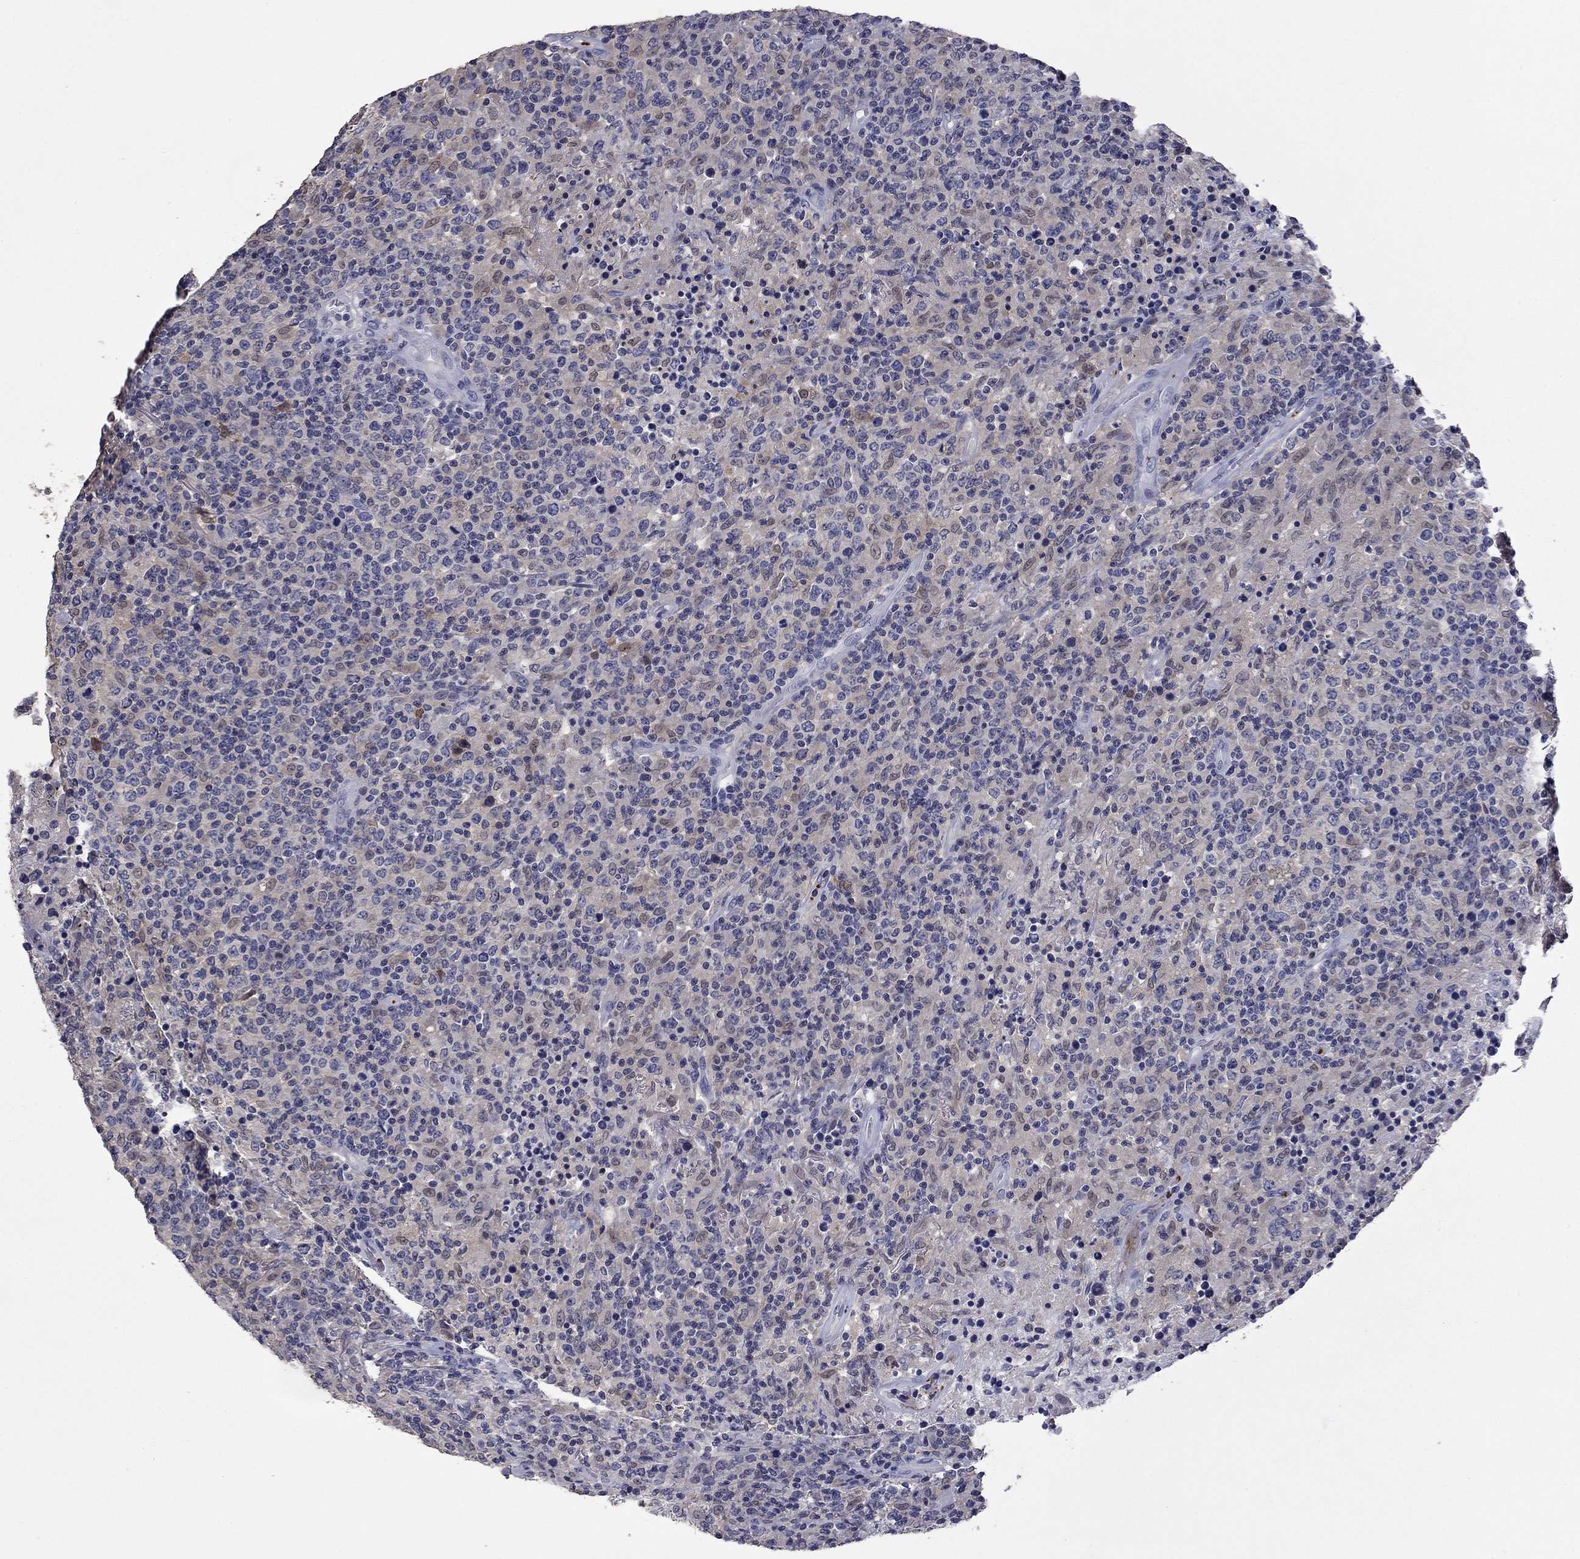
{"staining": {"intensity": "negative", "quantity": "none", "location": "none"}, "tissue": "lymphoma", "cell_type": "Tumor cells", "image_type": "cancer", "snomed": [{"axis": "morphology", "description": "Malignant lymphoma, non-Hodgkin's type, High grade"}, {"axis": "topography", "description": "Lung"}], "caption": "High power microscopy histopathology image of an immunohistochemistry micrograph of lymphoma, revealing no significant staining in tumor cells.", "gene": "PLEK", "patient": {"sex": "male", "age": 79}}